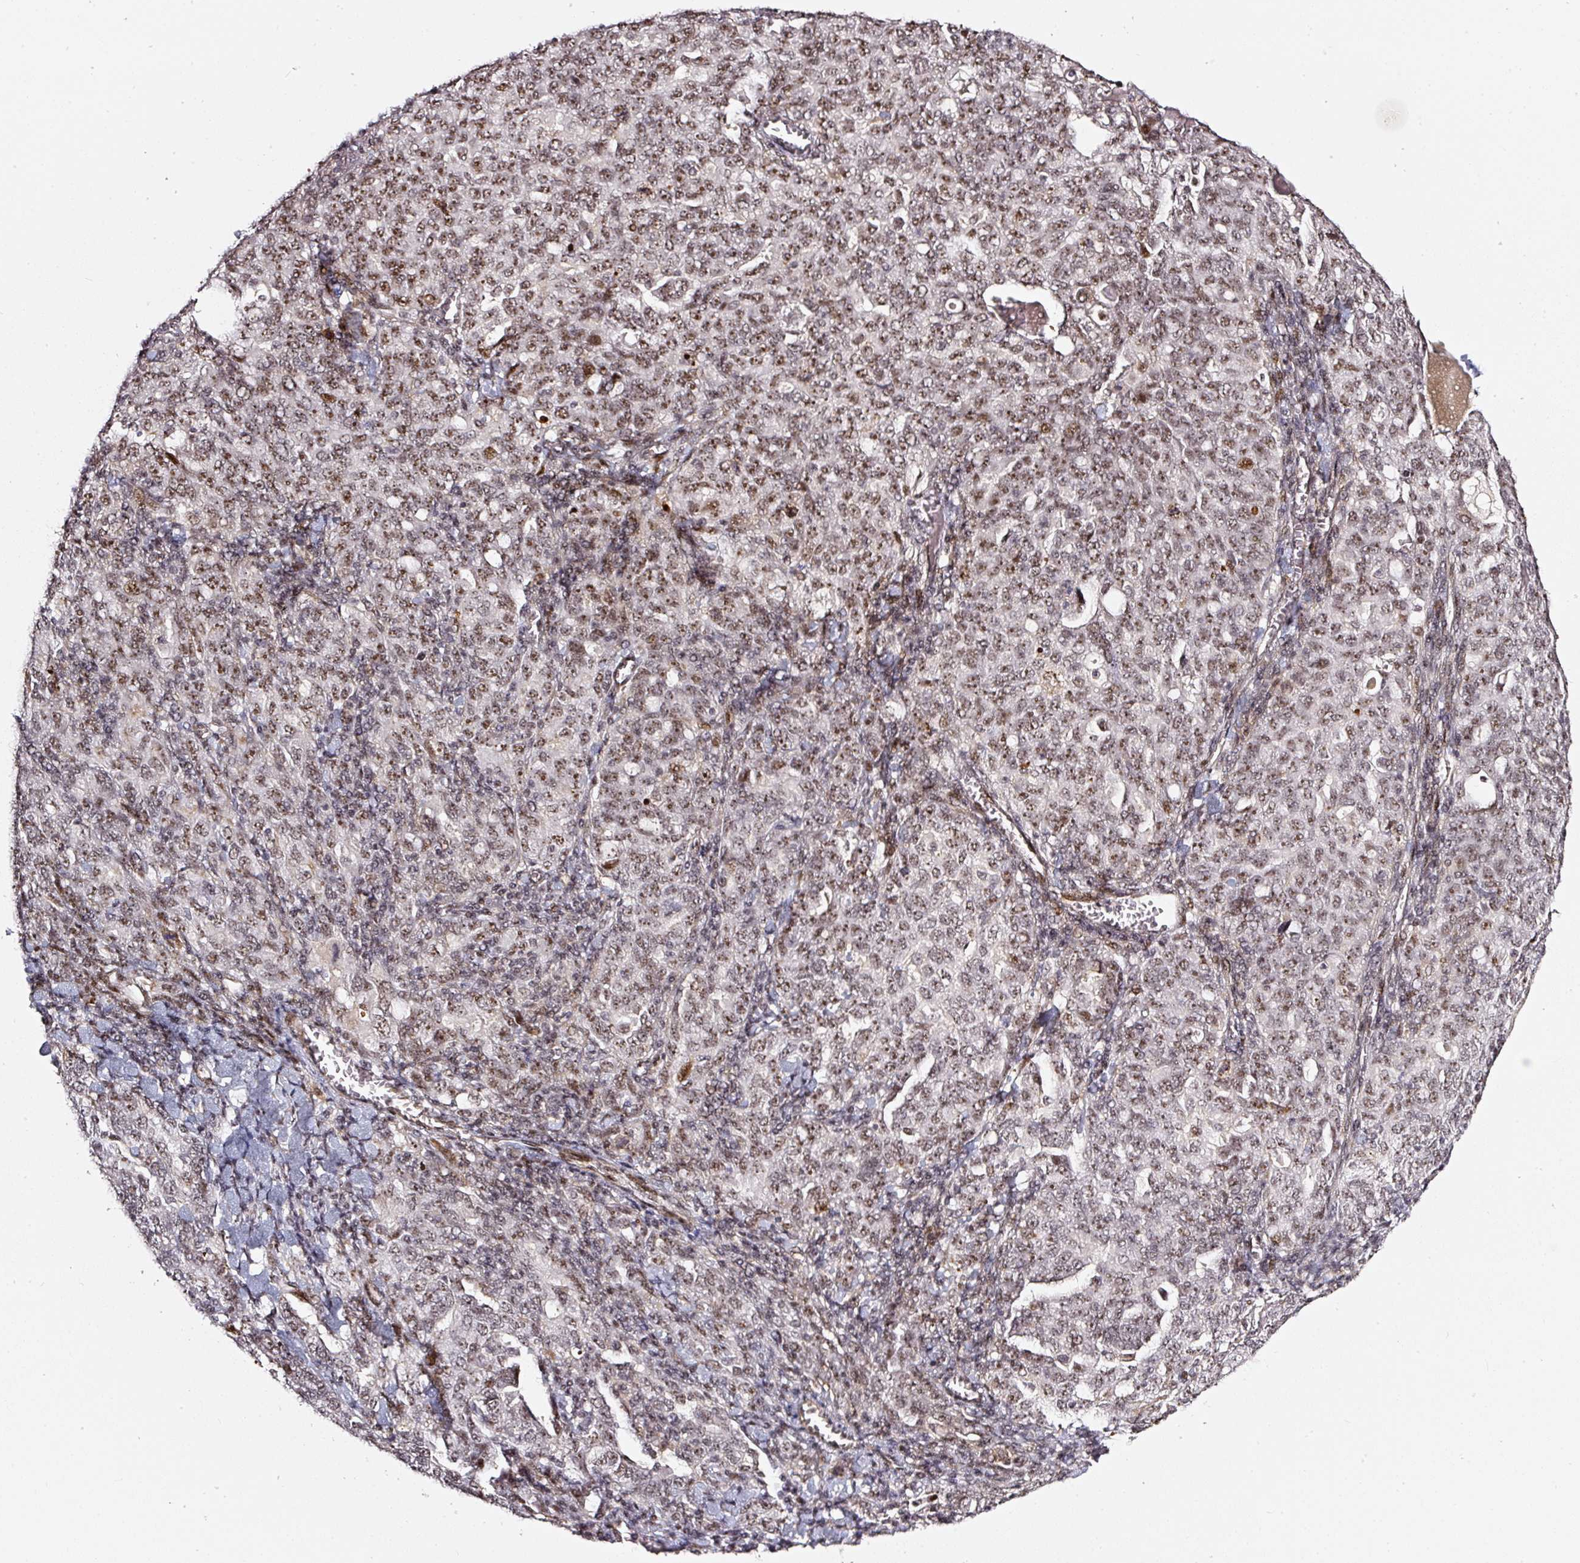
{"staining": {"intensity": "moderate", "quantity": ">75%", "location": "nuclear"}, "tissue": "ovarian cancer", "cell_type": "Tumor cells", "image_type": "cancer", "snomed": [{"axis": "morphology", "description": "Carcinoma, endometroid"}, {"axis": "topography", "description": "Ovary"}], "caption": "A medium amount of moderate nuclear positivity is appreciated in about >75% of tumor cells in ovarian cancer (endometroid carcinoma) tissue. The protein is shown in brown color, while the nuclei are stained blue.", "gene": "MXRA8", "patient": {"sex": "female", "age": 62}}